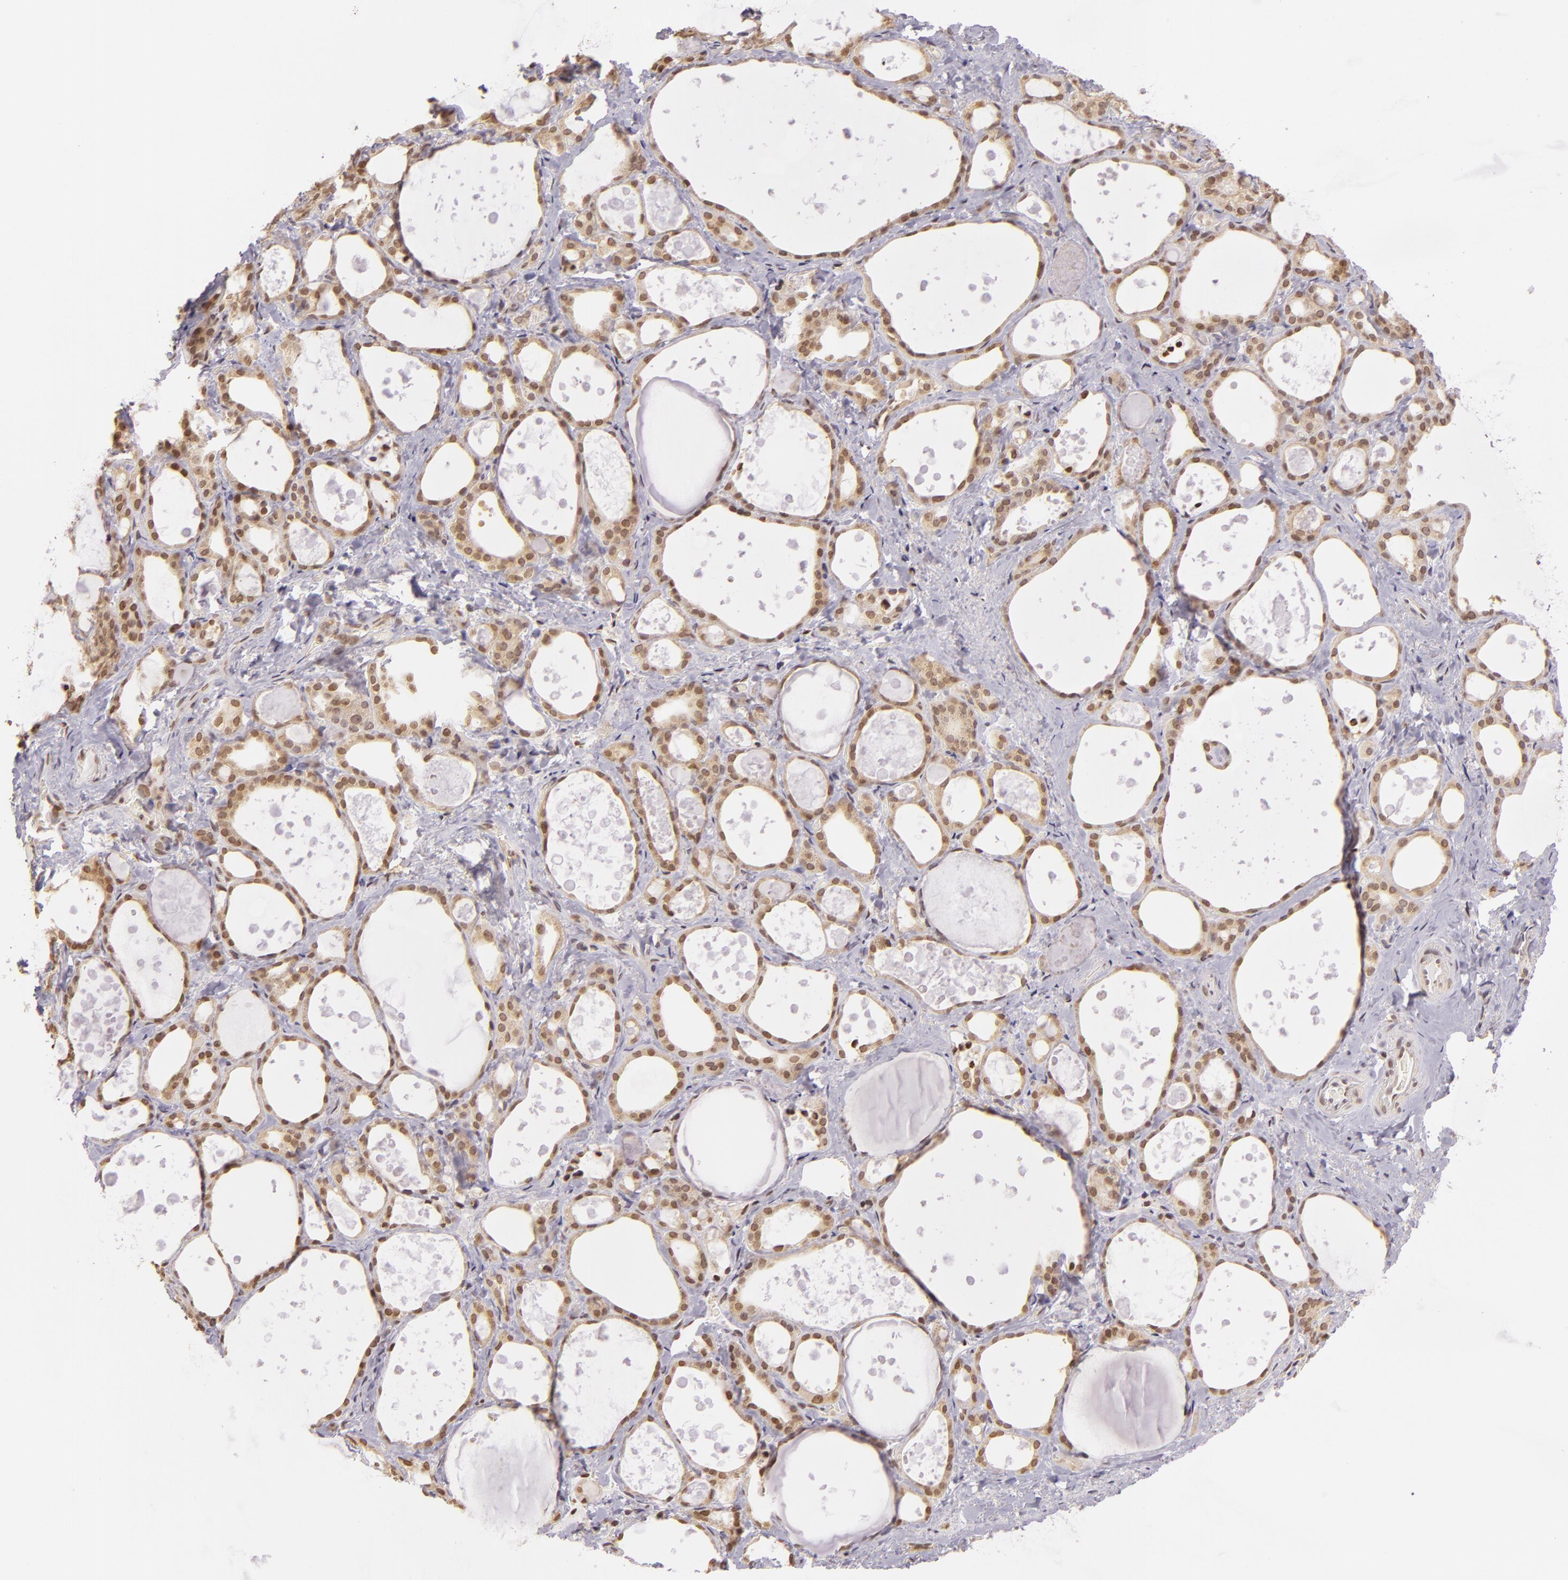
{"staining": {"intensity": "moderate", "quantity": ">75%", "location": "cytoplasmic/membranous,nuclear"}, "tissue": "thyroid gland", "cell_type": "Glandular cells", "image_type": "normal", "snomed": [{"axis": "morphology", "description": "Normal tissue, NOS"}, {"axis": "topography", "description": "Thyroid gland"}], "caption": "Thyroid gland stained for a protein exhibits moderate cytoplasmic/membranous,nuclear positivity in glandular cells. (brown staining indicates protein expression, while blue staining denotes nuclei).", "gene": "ENSG00000290315", "patient": {"sex": "female", "age": 75}}